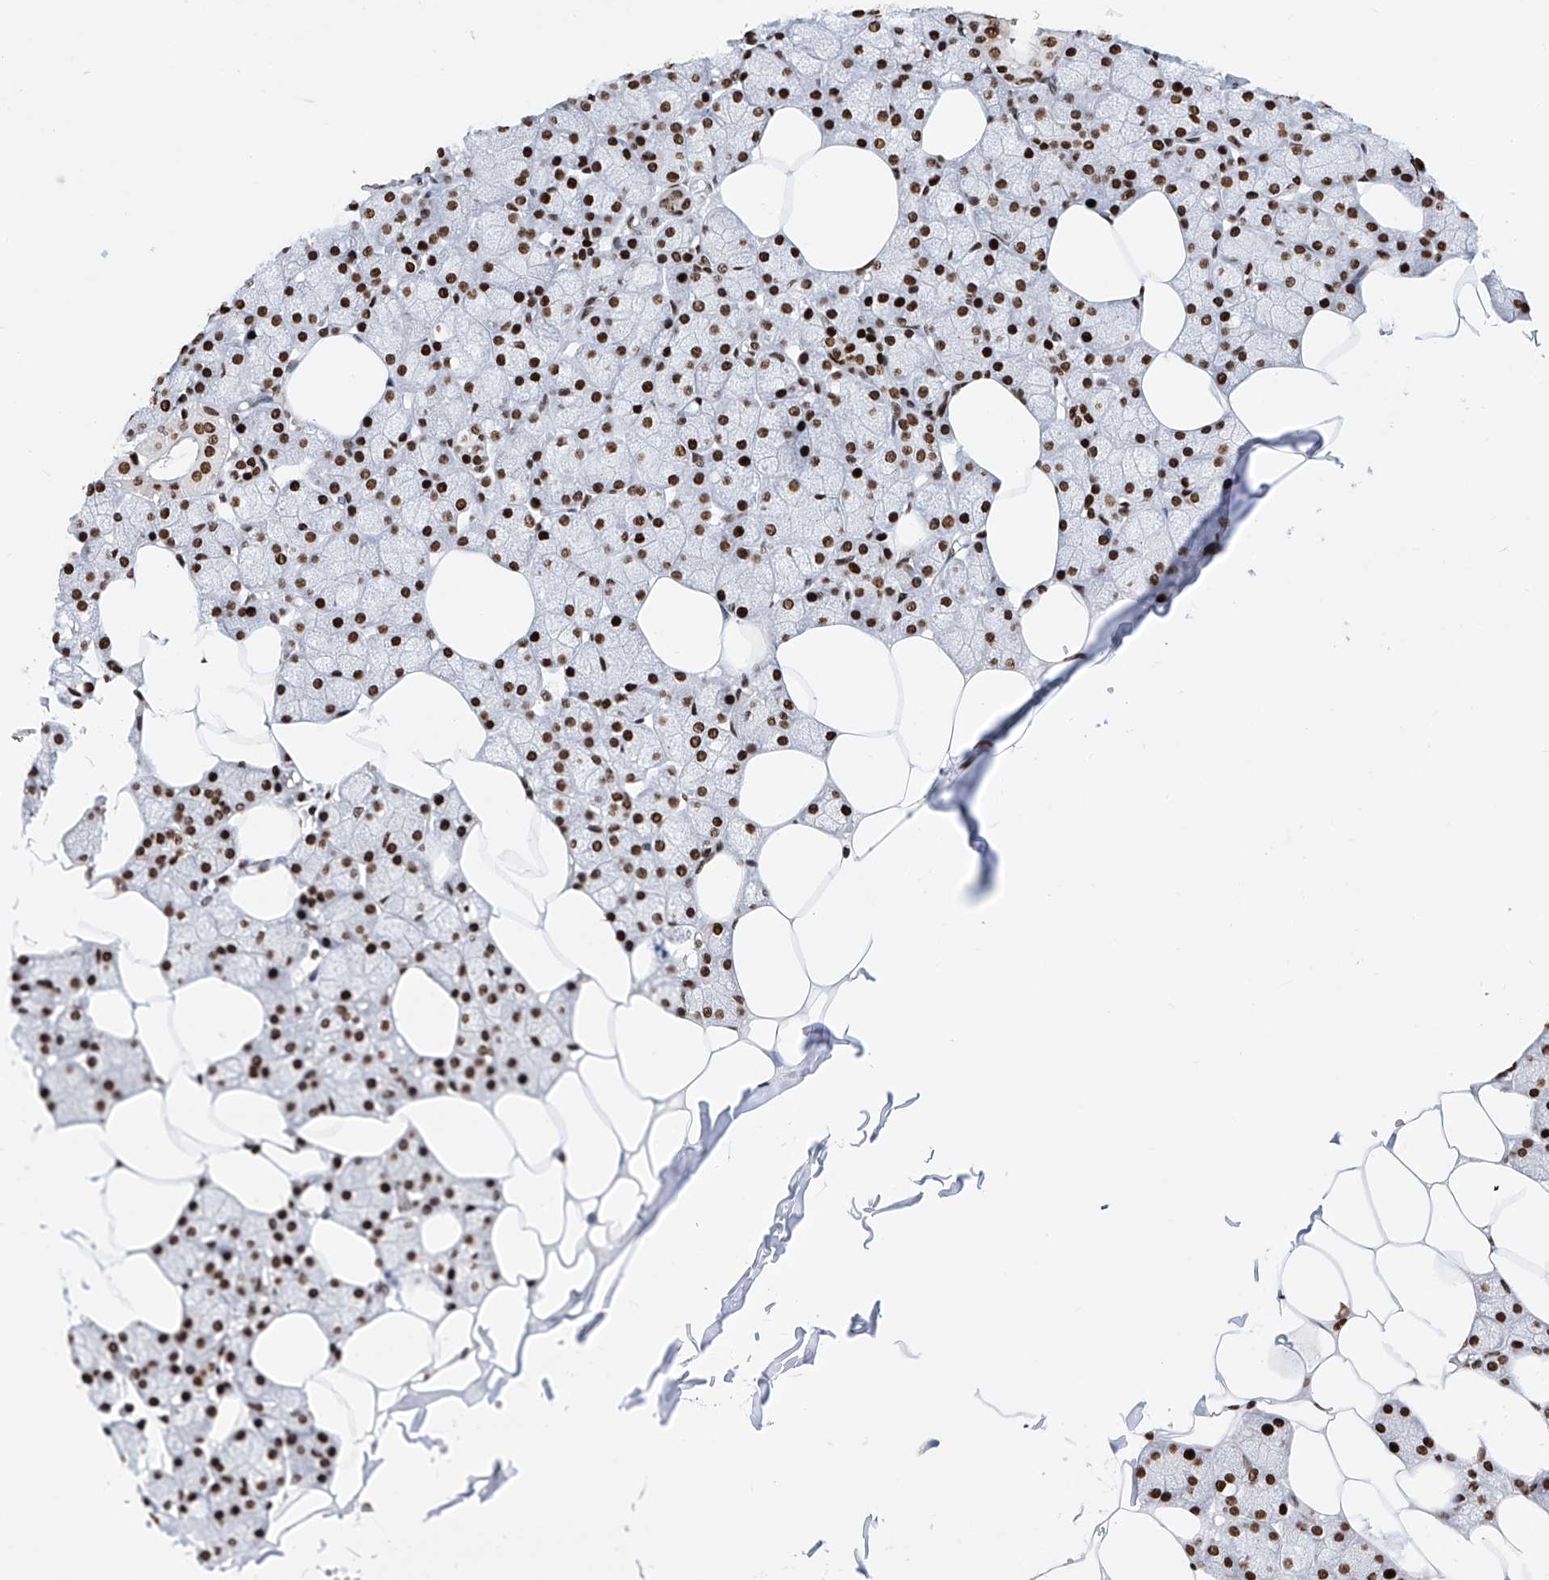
{"staining": {"intensity": "strong", "quantity": ">75%", "location": "nuclear"}, "tissue": "salivary gland", "cell_type": "Glandular cells", "image_type": "normal", "snomed": [{"axis": "morphology", "description": "Normal tissue, NOS"}, {"axis": "topography", "description": "Salivary gland"}], "caption": "Protein expression by immunohistochemistry displays strong nuclear expression in approximately >75% of glandular cells in benign salivary gland. The protein of interest is stained brown, and the nuclei are stained in blue (DAB (3,3'-diaminobenzidine) IHC with brightfield microscopy, high magnification).", "gene": "SRSF6", "patient": {"sex": "male", "age": 62}}